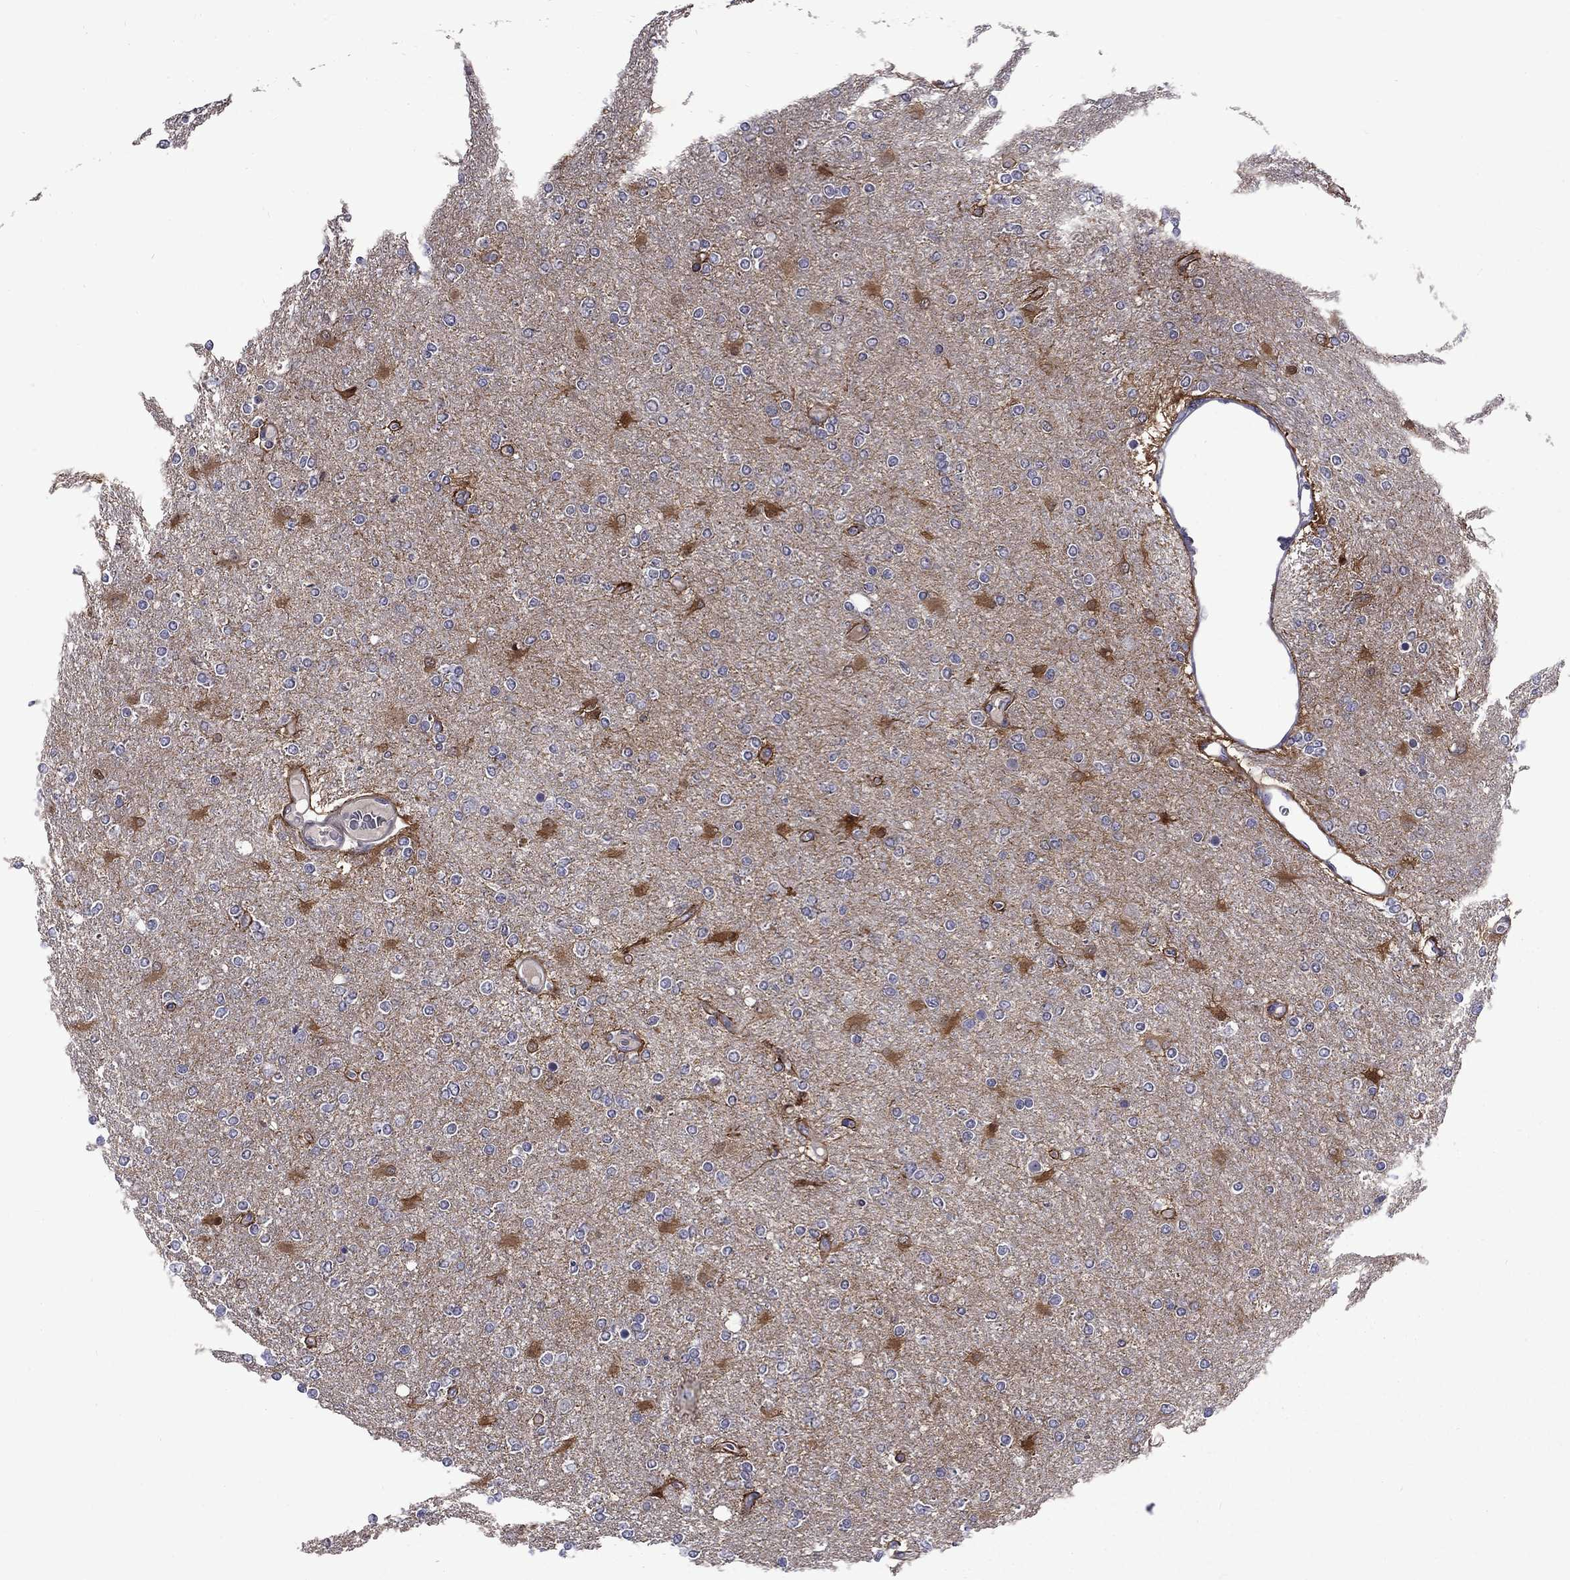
{"staining": {"intensity": "negative", "quantity": "none", "location": "none"}, "tissue": "glioma", "cell_type": "Tumor cells", "image_type": "cancer", "snomed": [{"axis": "morphology", "description": "Glioma, malignant, High grade"}, {"axis": "topography", "description": "Cerebral cortex"}], "caption": "The photomicrograph shows no staining of tumor cells in glioma.", "gene": "SNTA1", "patient": {"sex": "male", "age": 70}}